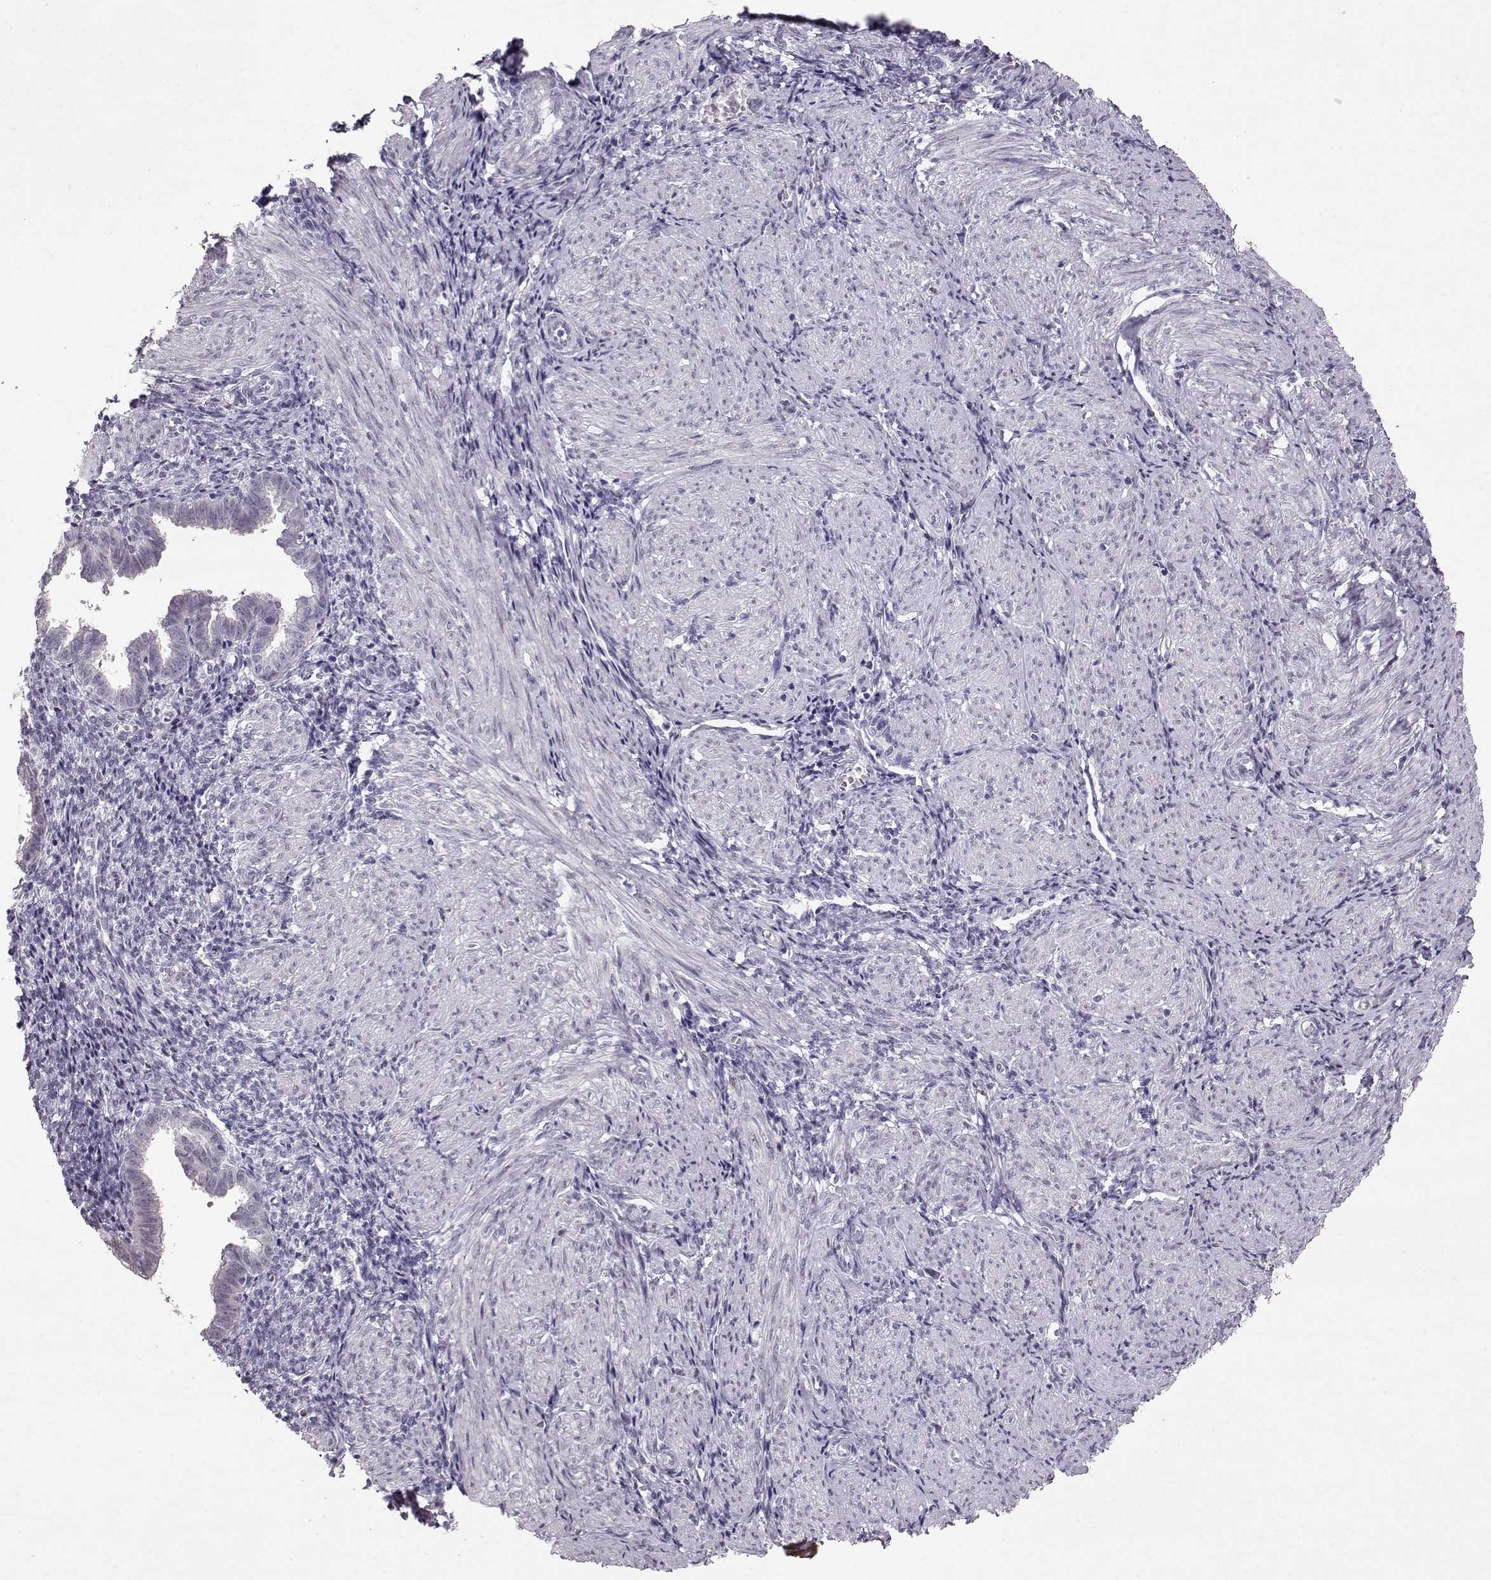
{"staining": {"intensity": "negative", "quantity": "none", "location": "none"}, "tissue": "endometrium", "cell_type": "Cells in endometrial stroma", "image_type": "normal", "snomed": [{"axis": "morphology", "description": "Normal tissue, NOS"}, {"axis": "topography", "description": "Endometrium"}], "caption": "Endometrium was stained to show a protein in brown. There is no significant staining in cells in endometrial stroma. The staining was performed using DAB (3,3'-diaminobenzidine) to visualize the protein expression in brown, while the nuclei were stained in blue with hematoxylin (Magnification: 20x).", "gene": "RD3", "patient": {"sex": "female", "age": 37}}